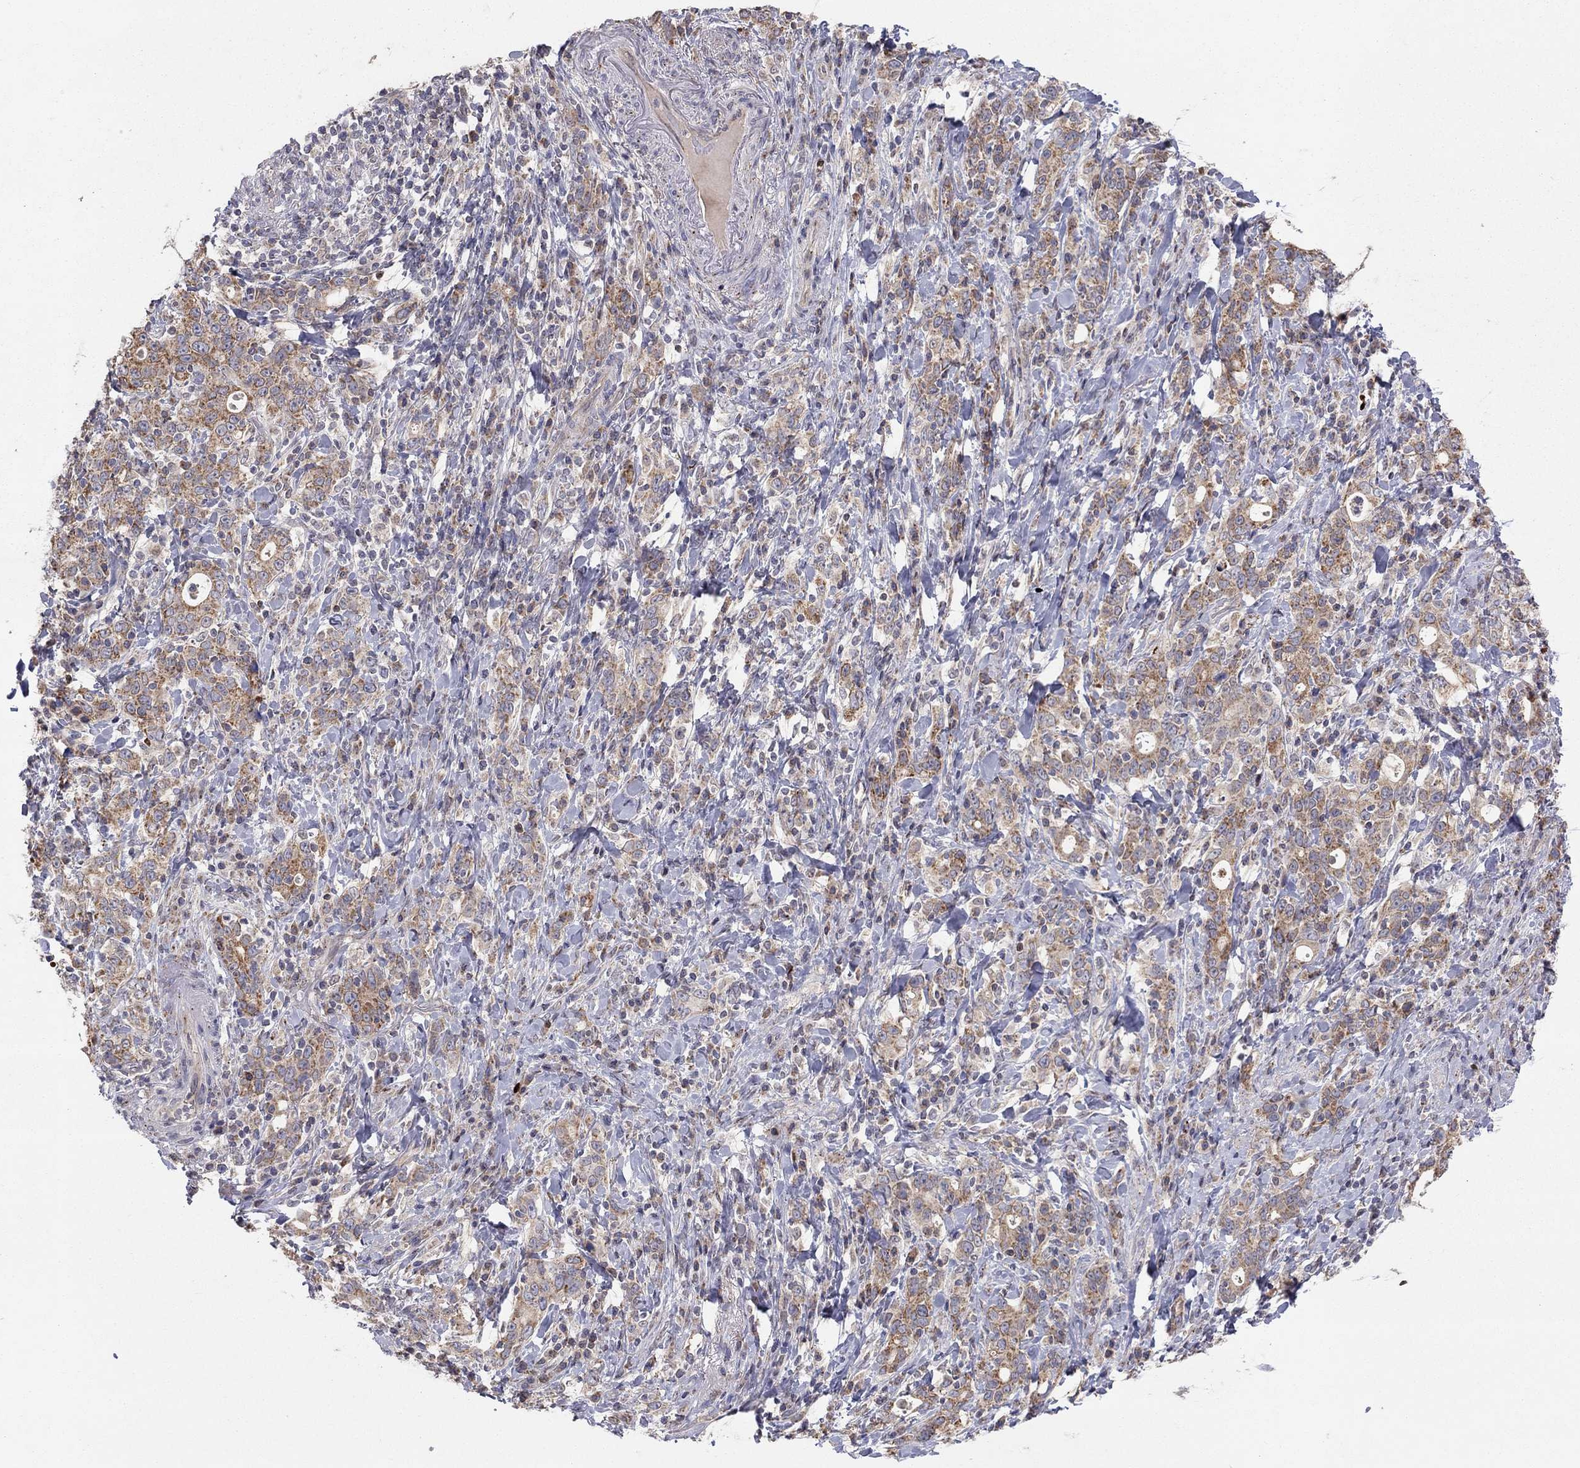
{"staining": {"intensity": "moderate", "quantity": ">75%", "location": "cytoplasmic/membranous"}, "tissue": "stomach cancer", "cell_type": "Tumor cells", "image_type": "cancer", "snomed": [{"axis": "morphology", "description": "Adenocarcinoma, NOS"}, {"axis": "topography", "description": "Stomach"}], "caption": "Immunohistochemical staining of stomach cancer reveals moderate cytoplasmic/membranous protein expression in about >75% of tumor cells.", "gene": "CRACDL", "patient": {"sex": "male", "age": 79}}